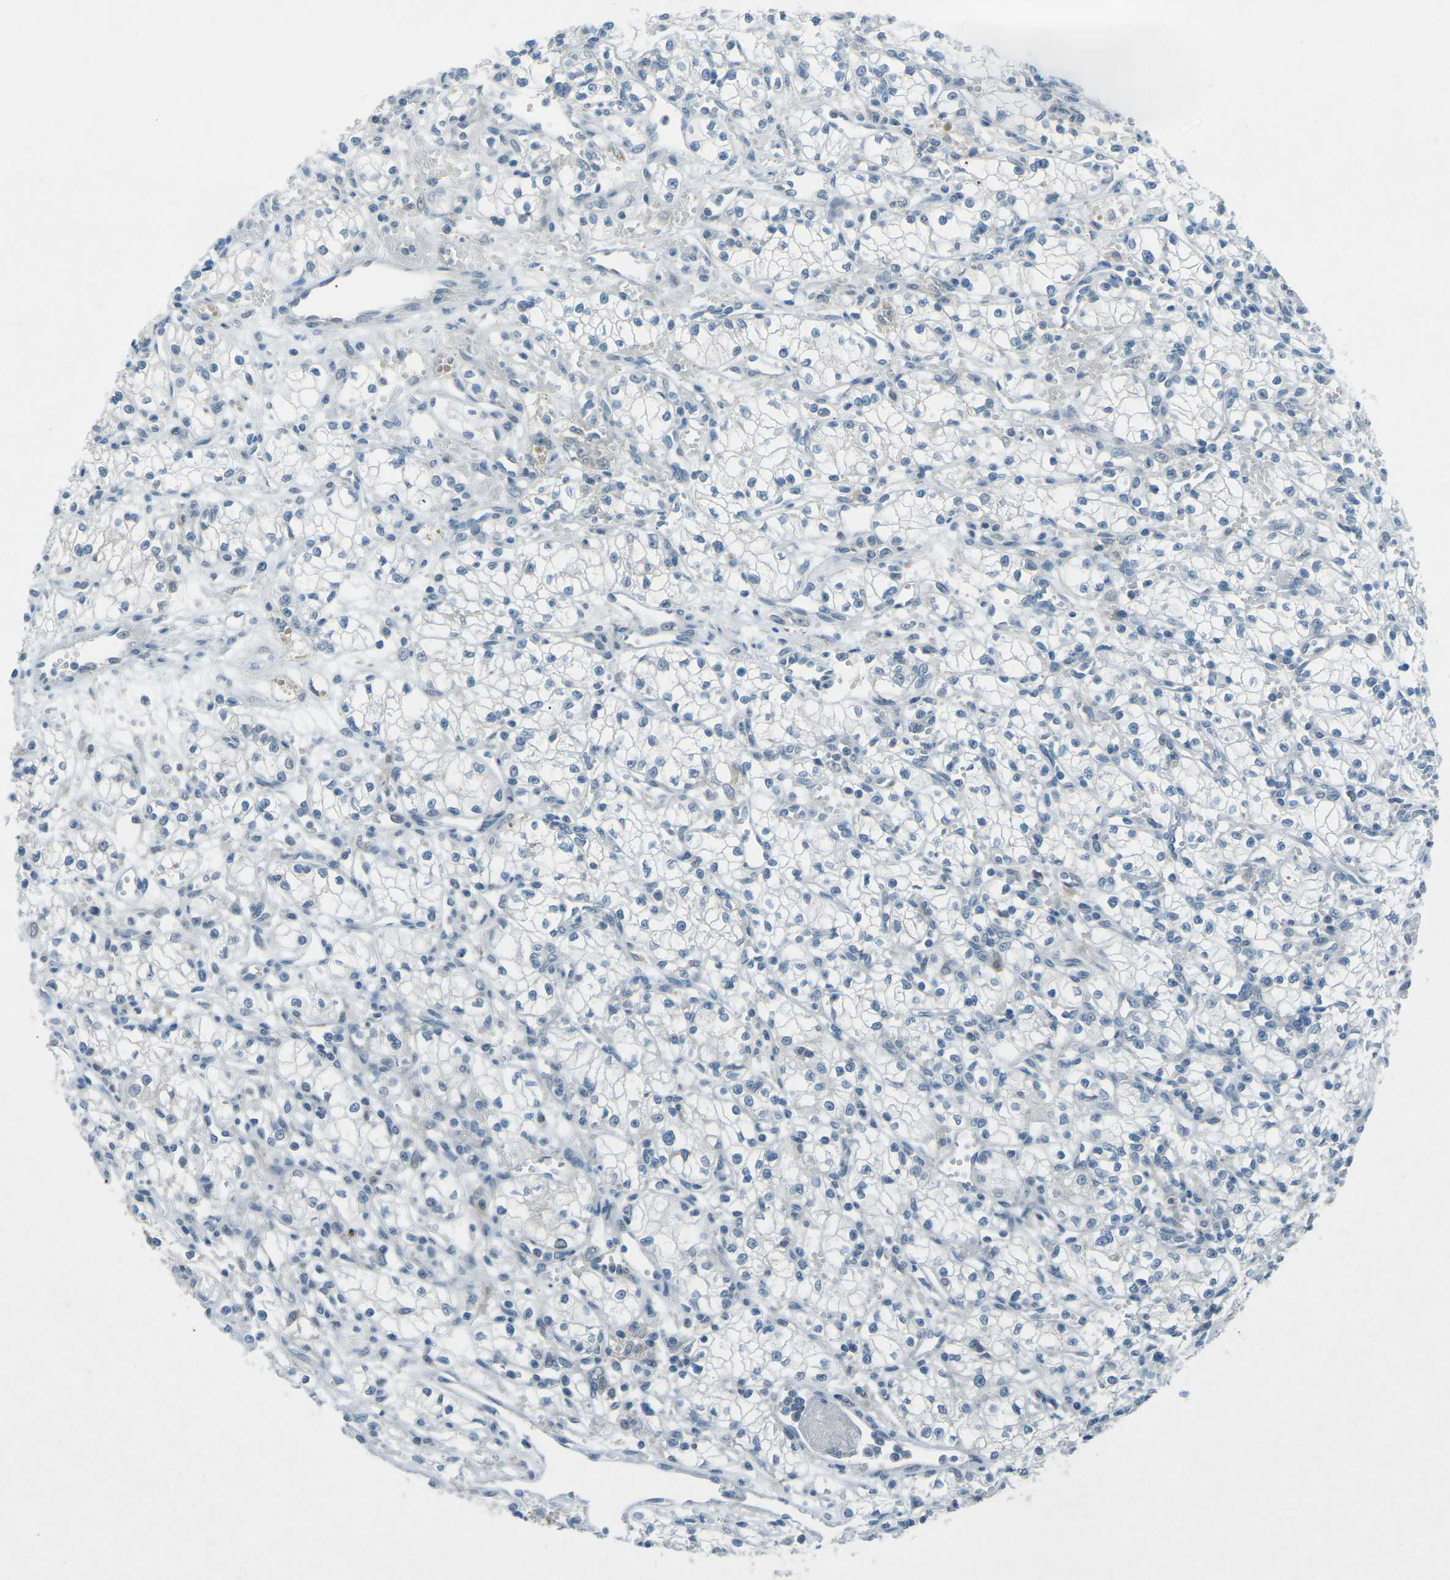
{"staining": {"intensity": "negative", "quantity": "none", "location": "none"}, "tissue": "renal cancer", "cell_type": "Tumor cells", "image_type": "cancer", "snomed": [{"axis": "morphology", "description": "Normal tissue, NOS"}, {"axis": "morphology", "description": "Adenocarcinoma, NOS"}, {"axis": "topography", "description": "Kidney"}], "caption": "Photomicrograph shows no significant protein positivity in tumor cells of adenocarcinoma (renal).", "gene": "PRKCA", "patient": {"sex": "male", "age": 59}}